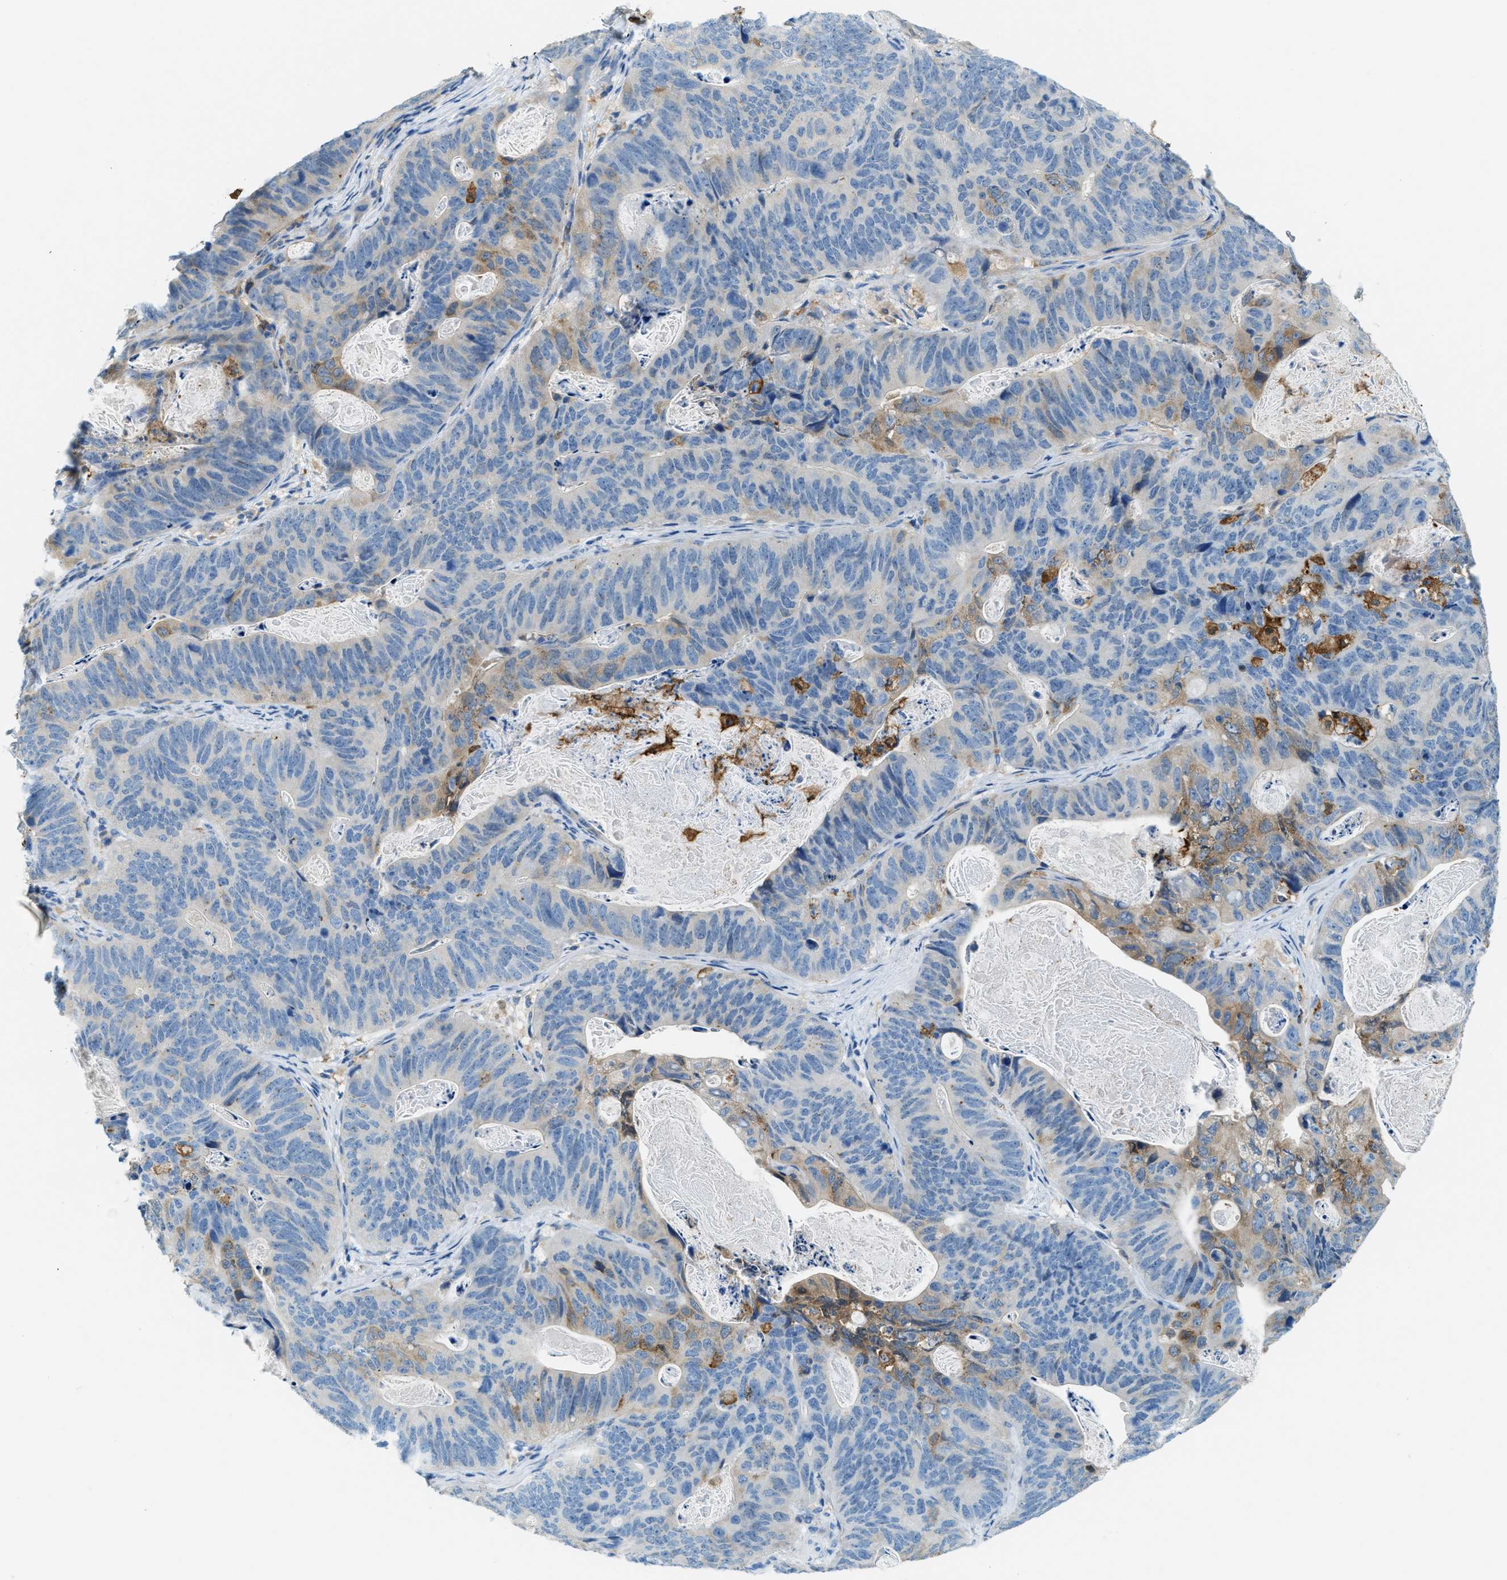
{"staining": {"intensity": "moderate", "quantity": "<25%", "location": "cytoplasmic/membranous"}, "tissue": "stomach cancer", "cell_type": "Tumor cells", "image_type": "cancer", "snomed": [{"axis": "morphology", "description": "Normal tissue, NOS"}, {"axis": "morphology", "description": "Adenocarcinoma, NOS"}, {"axis": "topography", "description": "Stomach"}], "caption": "Protein positivity by IHC displays moderate cytoplasmic/membranous staining in about <25% of tumor cells in stomach adenocarcinoma. (DAB (3,3'-diaminobenzidine) IHC with brightfield microscopy, high magnification).", "gene": "MATCAP2", "patient": {"sex": "female", "age": 89}}